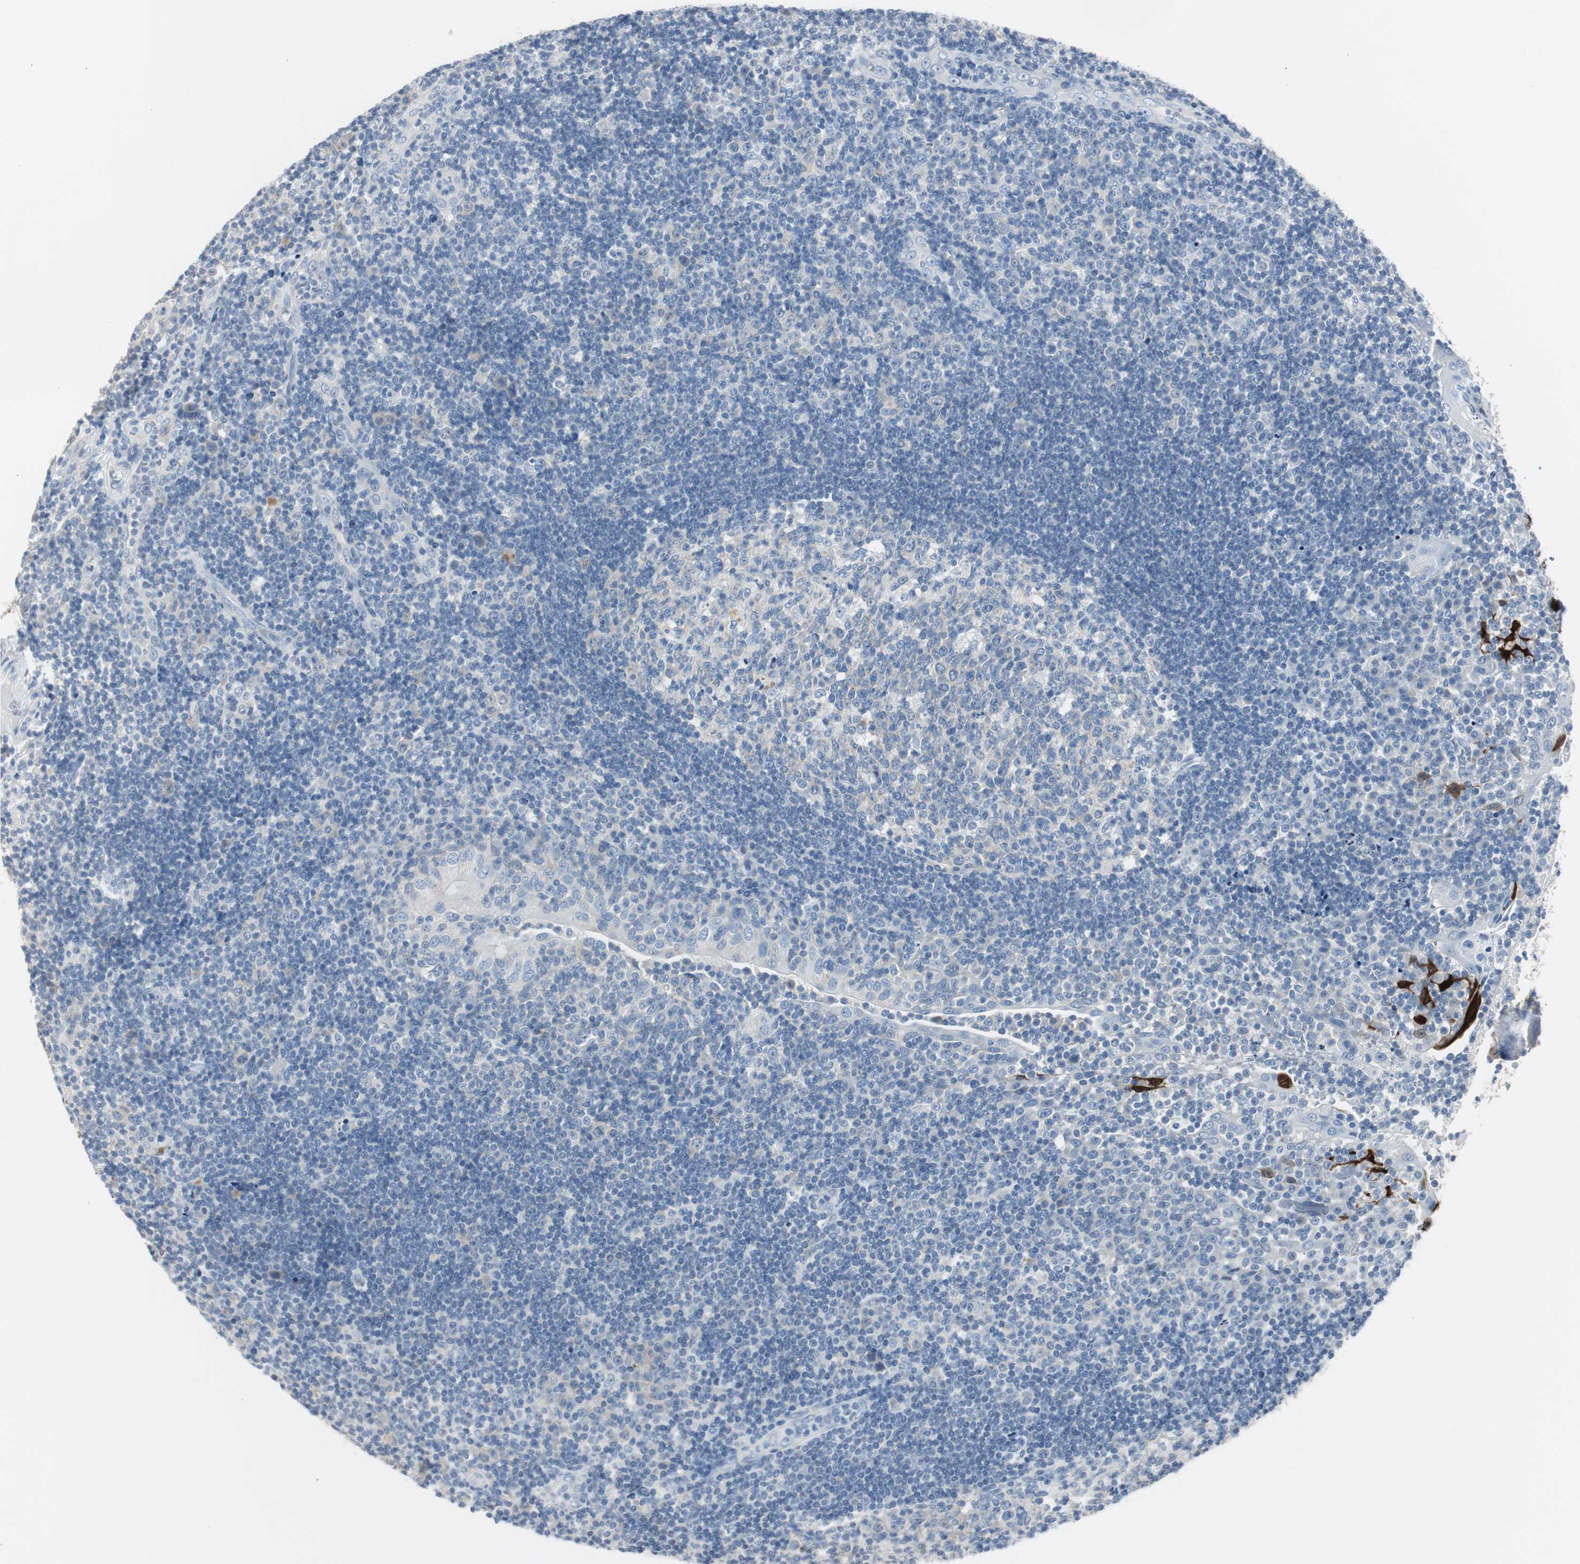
{"staining": {"intensity": "negative", "quantity": "none", "location": "none"}, "tissue": "tonsil", "cell_type": "Germinal center cells", "image_type": "normal", "snomed": [{"axis": "morphology", "description": "Normal tissue, NOS"}, {"axis": "topography", "description": "Tonsil"}], "caption": "This is an immunohistochemistry (IHC) histopathology image of benign human tonsil. There is no expression in germinal center cells.", "gene": "S100A7A", "patient": {"sex": "female", "age": 40}}